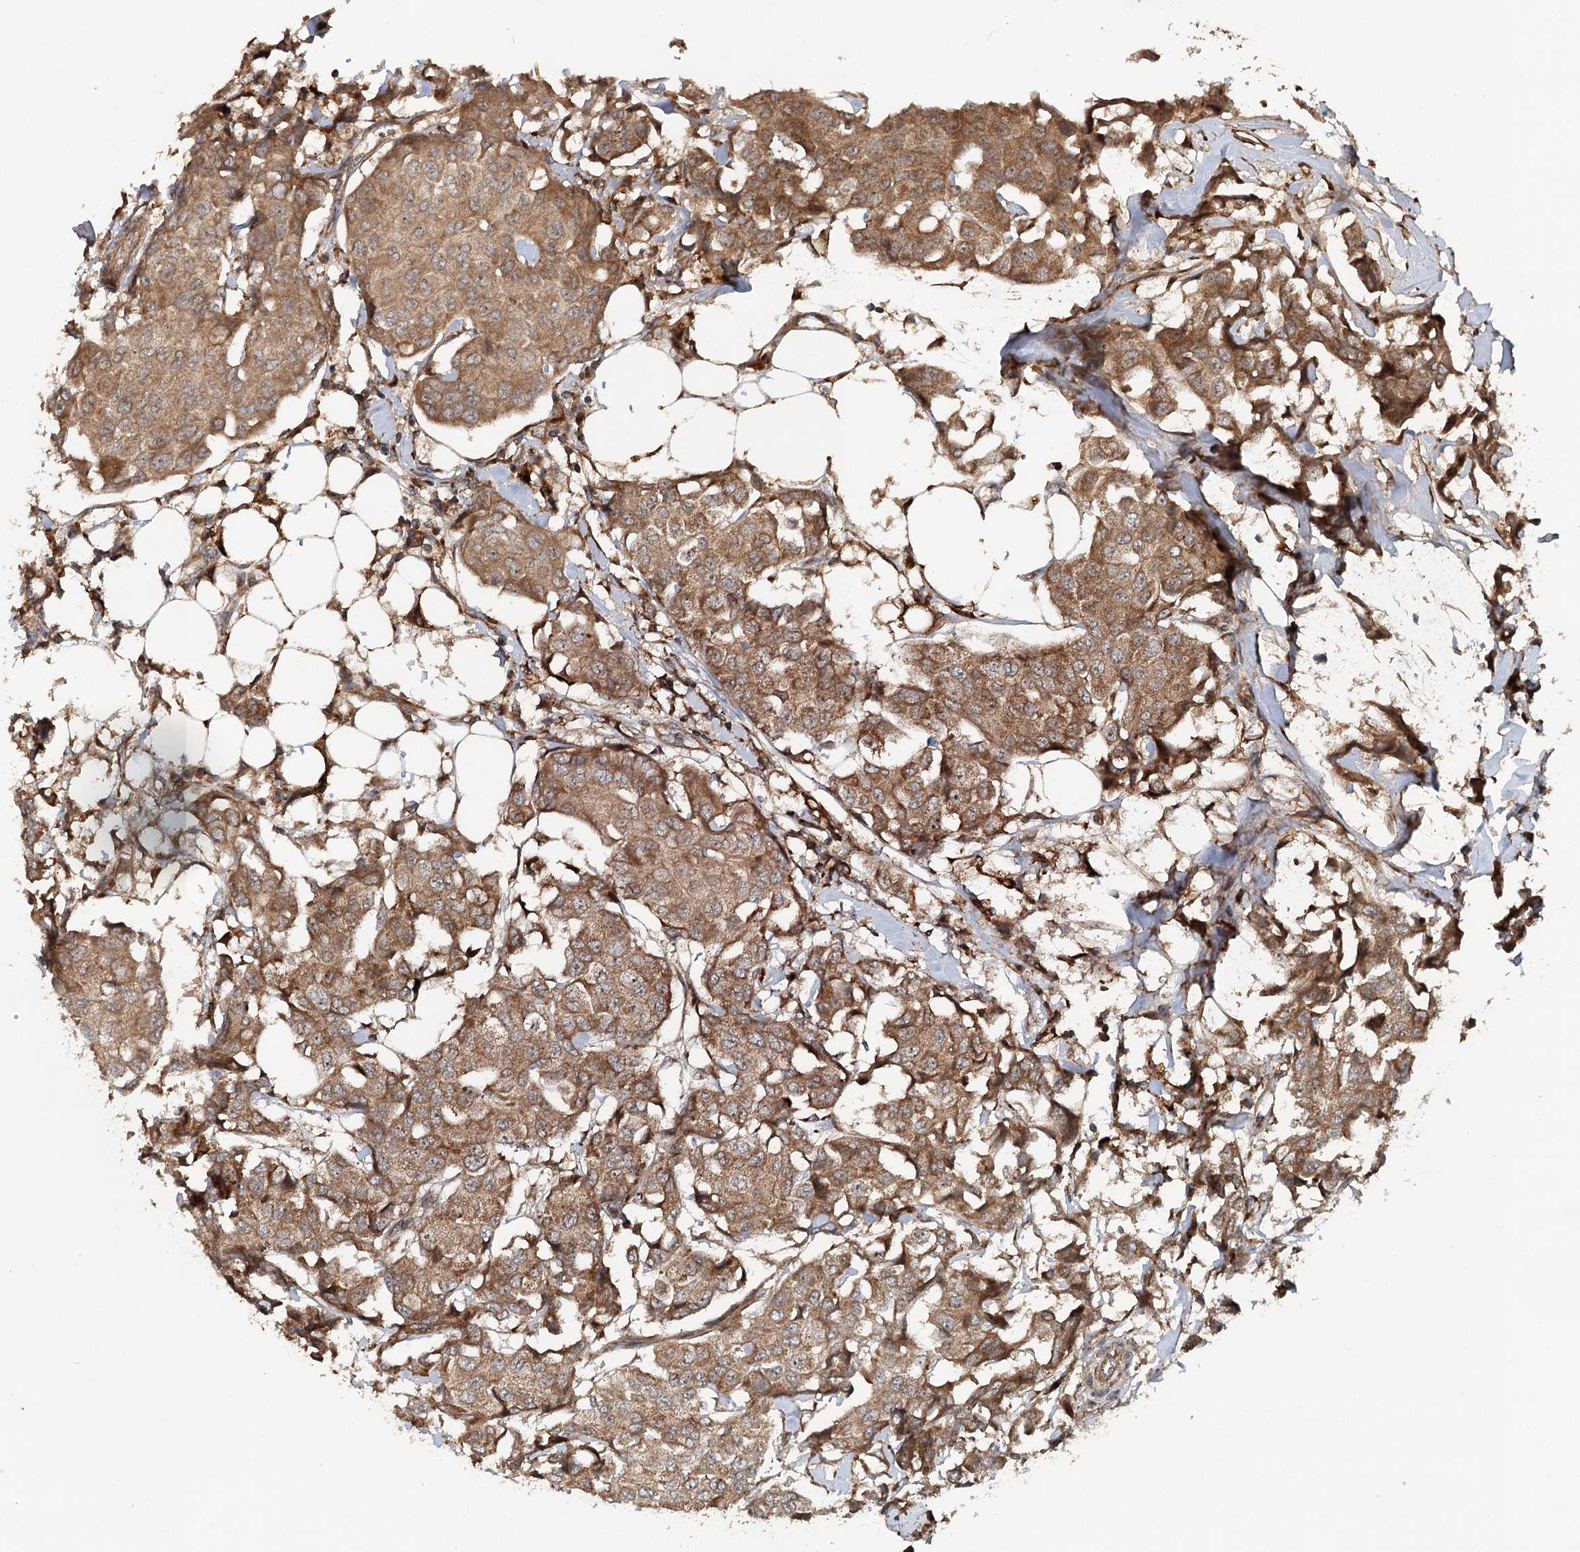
{"staining": {"intensity": "moderate", "quantity": ">75%", "location": "cytoplasmic/membranous"}, "tissue": "breast cancer", "cell_type": "Tumor cells", "image_type": "cancer", "snomed": [{"axis": "morphology", "description": "Duct carcinoma"}, {"axis": "topography", "description": "Breast"}], "caption": "A photomicrograph of breast cancer stained for a protein displays moderate cytoplasmic/membranous brown staining in tumor cells.", "gene": "RNF111", "patient": {"sex": "female", "age": 80}}